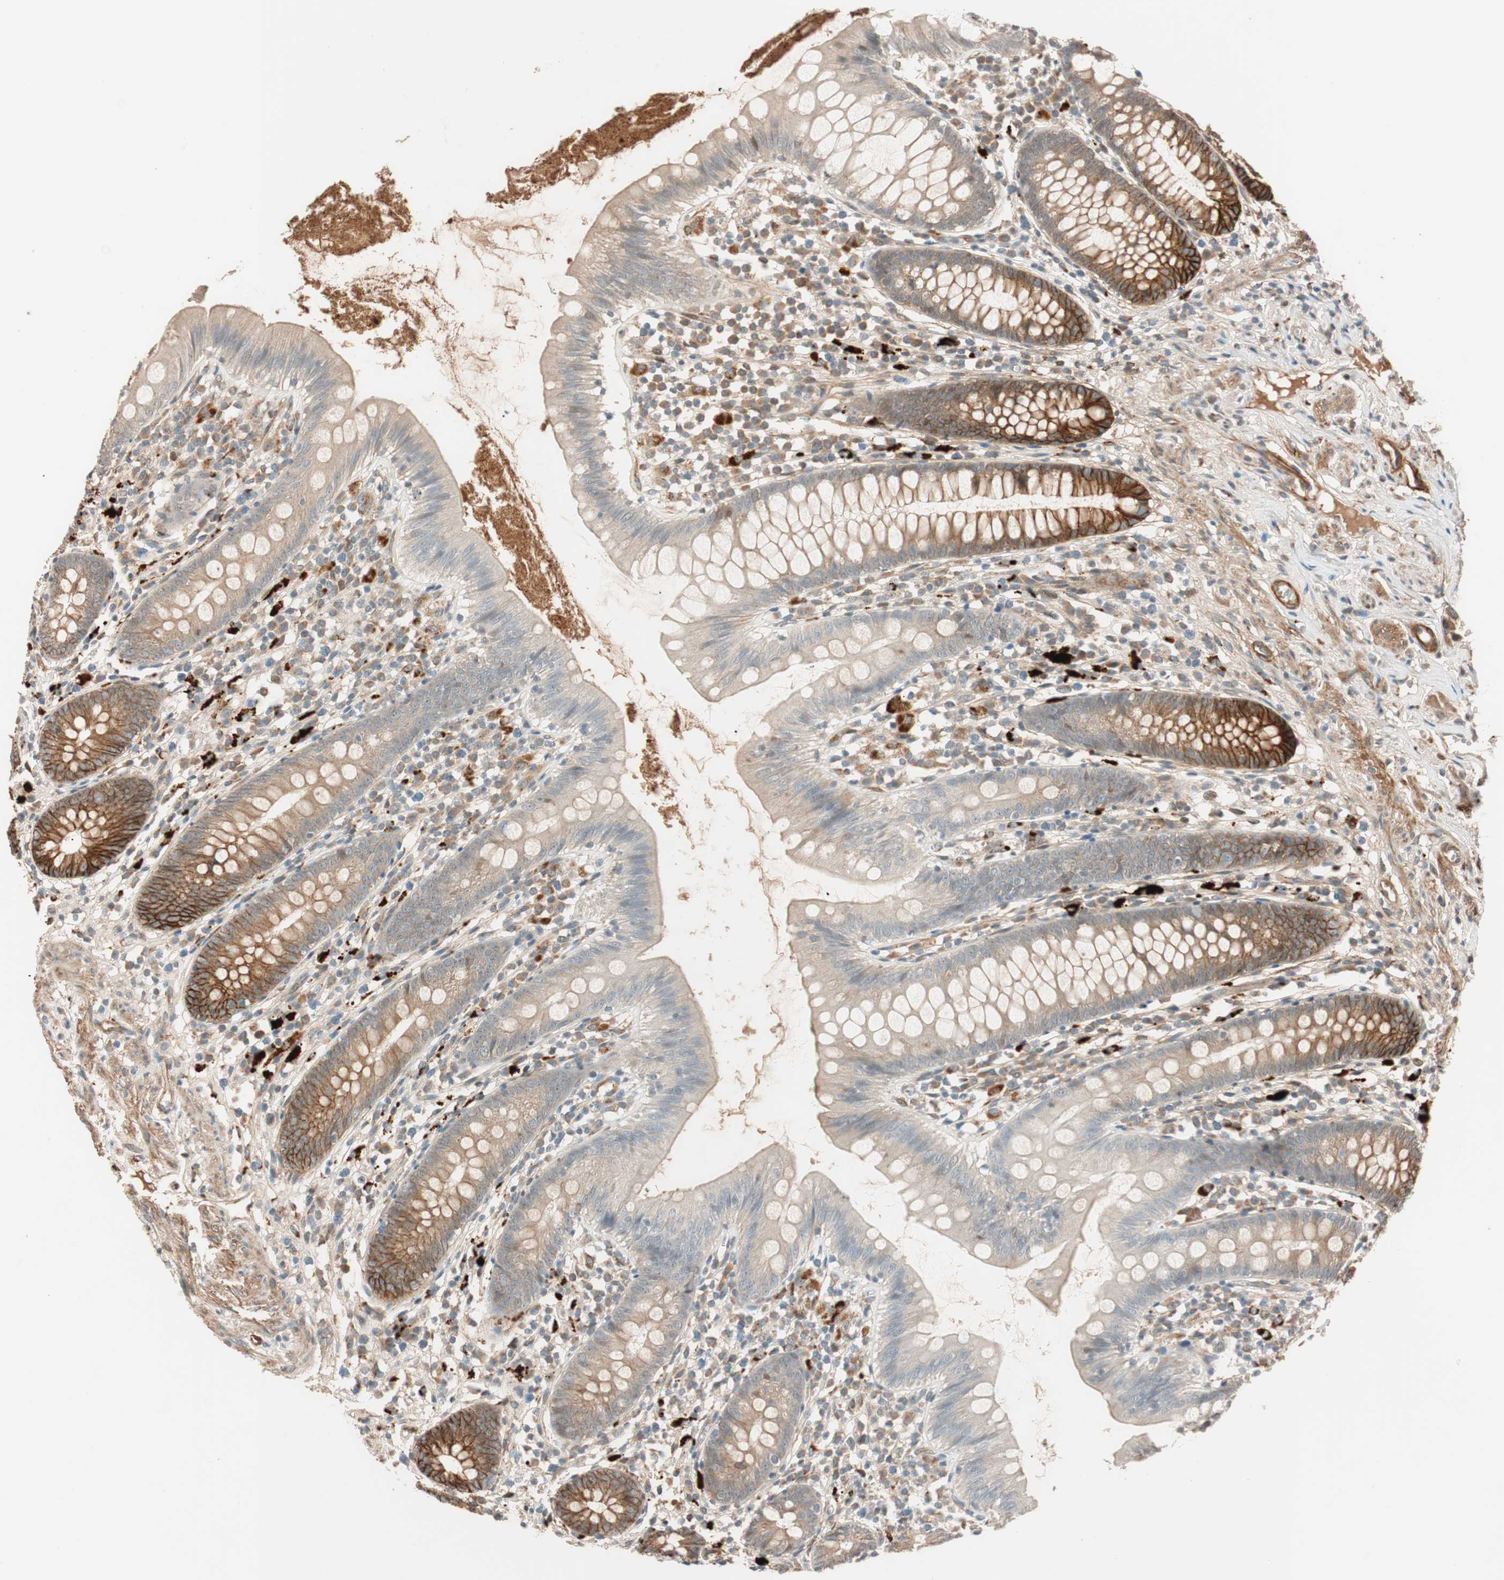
{"staining": {"intensity": "strong", "quantity": "<25%", "location": "cytoplasmic/membranous"}, "tissue": "appendix", "cell_type": "Glandular cells", "image_type": "normal", "snomed": [{"axis": "morphology", "description": "Normal tissue, NOS"}, {"axis": "topography", "description": "Appendix"}], "caption": "Brown immunohistochemical staining in normal appendix exhibits strong cytoplasmic/membranous expression in approximately <25% of glandular cells.", "gene": "EPHA6", "patient": {"sex": "male", "age": 52}}